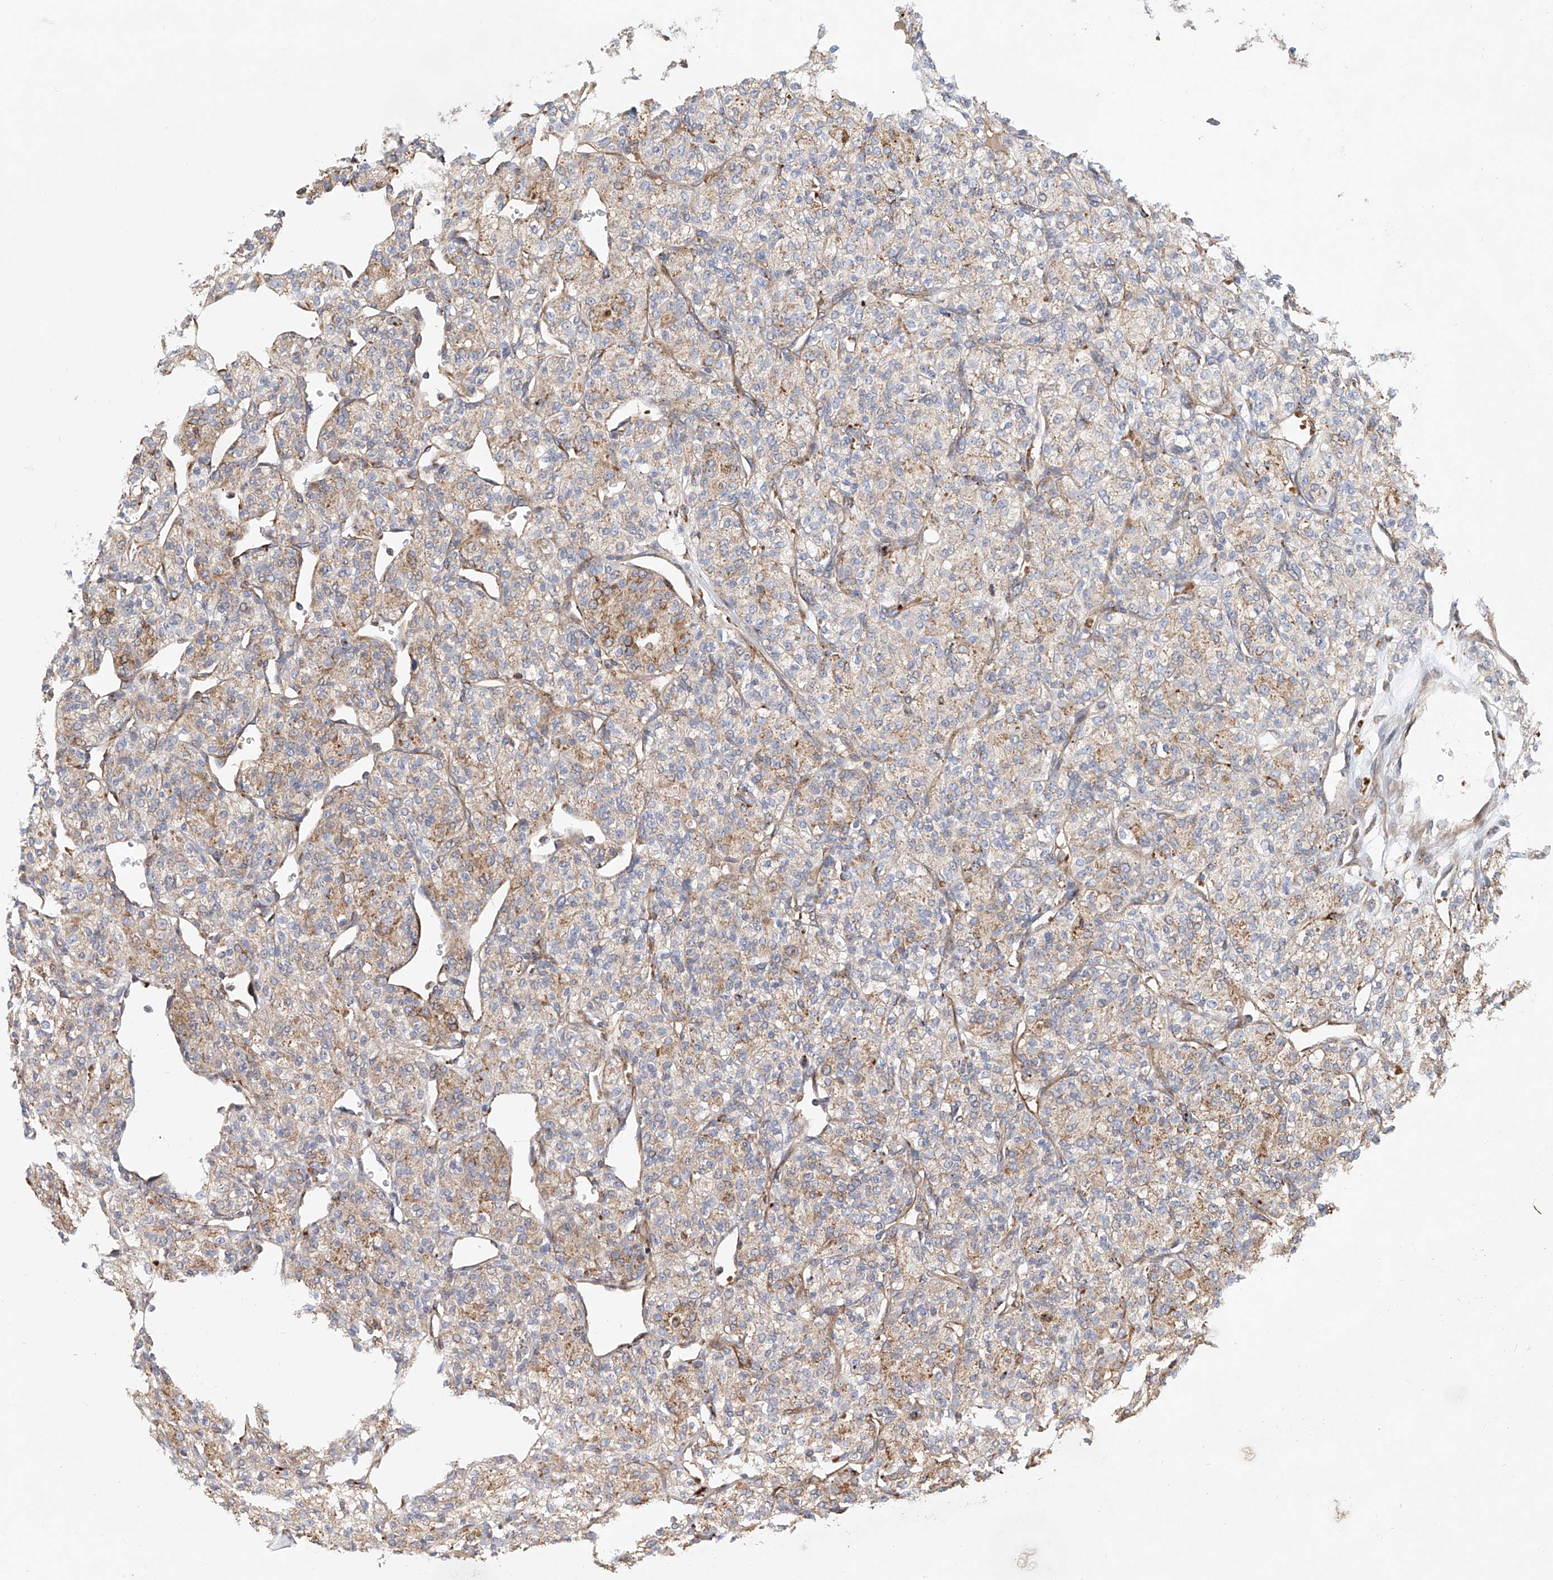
{"staining": {"intensity": "weak", "quantity": "25%-75%", "location": "cytoplasmic/membranous"}, "tissue": "renal cancer", "cell_type": "Tumor cells", "image_type": "cancer", "snomed": [{"axis": "morphology", "description": "Adenocarcinoma, NOS"}, {"axis": "topography", "description": "Kidney"}], "caption": "Protein analysis of adenocarcinoma (renal) tissue reveals weak cytoplasmic/membranous staining in approximately 25%-75% of tumor cells.", "gene": "HGSNAT", "patient": {"sex": "male", "age": 77}}